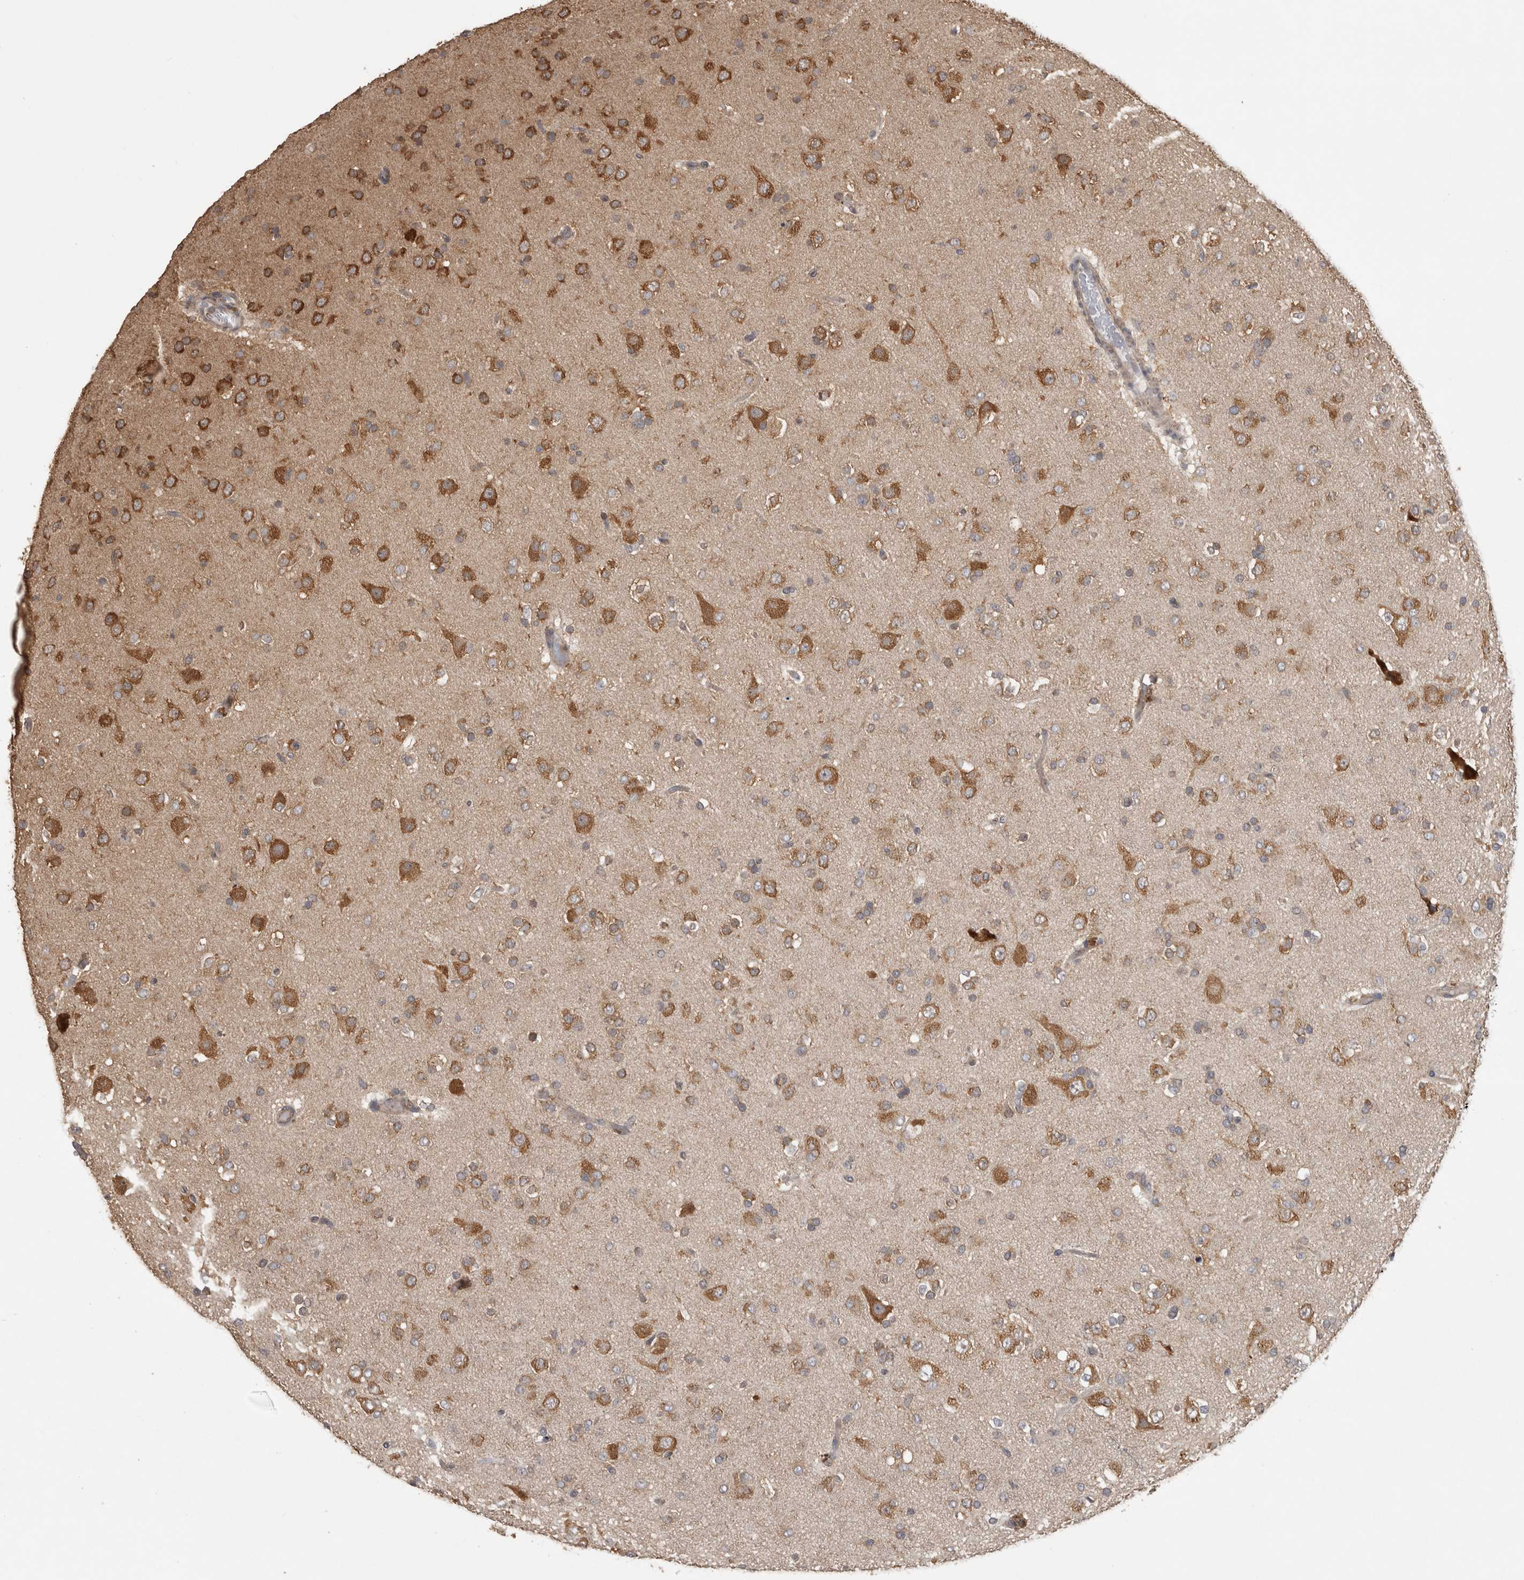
{"staining": {"intensity": "moderate", "quantity": ">75%", "location": "cytoplasmic/membranous"}, "tissue": "glioma", "cell_type": "Tumor cells", "image_type": "cancer", "snomed": [{"axis": "morphology", "description": "Glioma, malignant, Low grade"}, {"axis": "topography", "description": "Brain"}], "caption": "Moderate cytoplasmic/membranous expression for a protein is seen in about >75% of tumor cells of glioma using immunohistochemistry (IHC).", "gene": "ATXN2", "patient": {"sex": "male", "age": 65}}